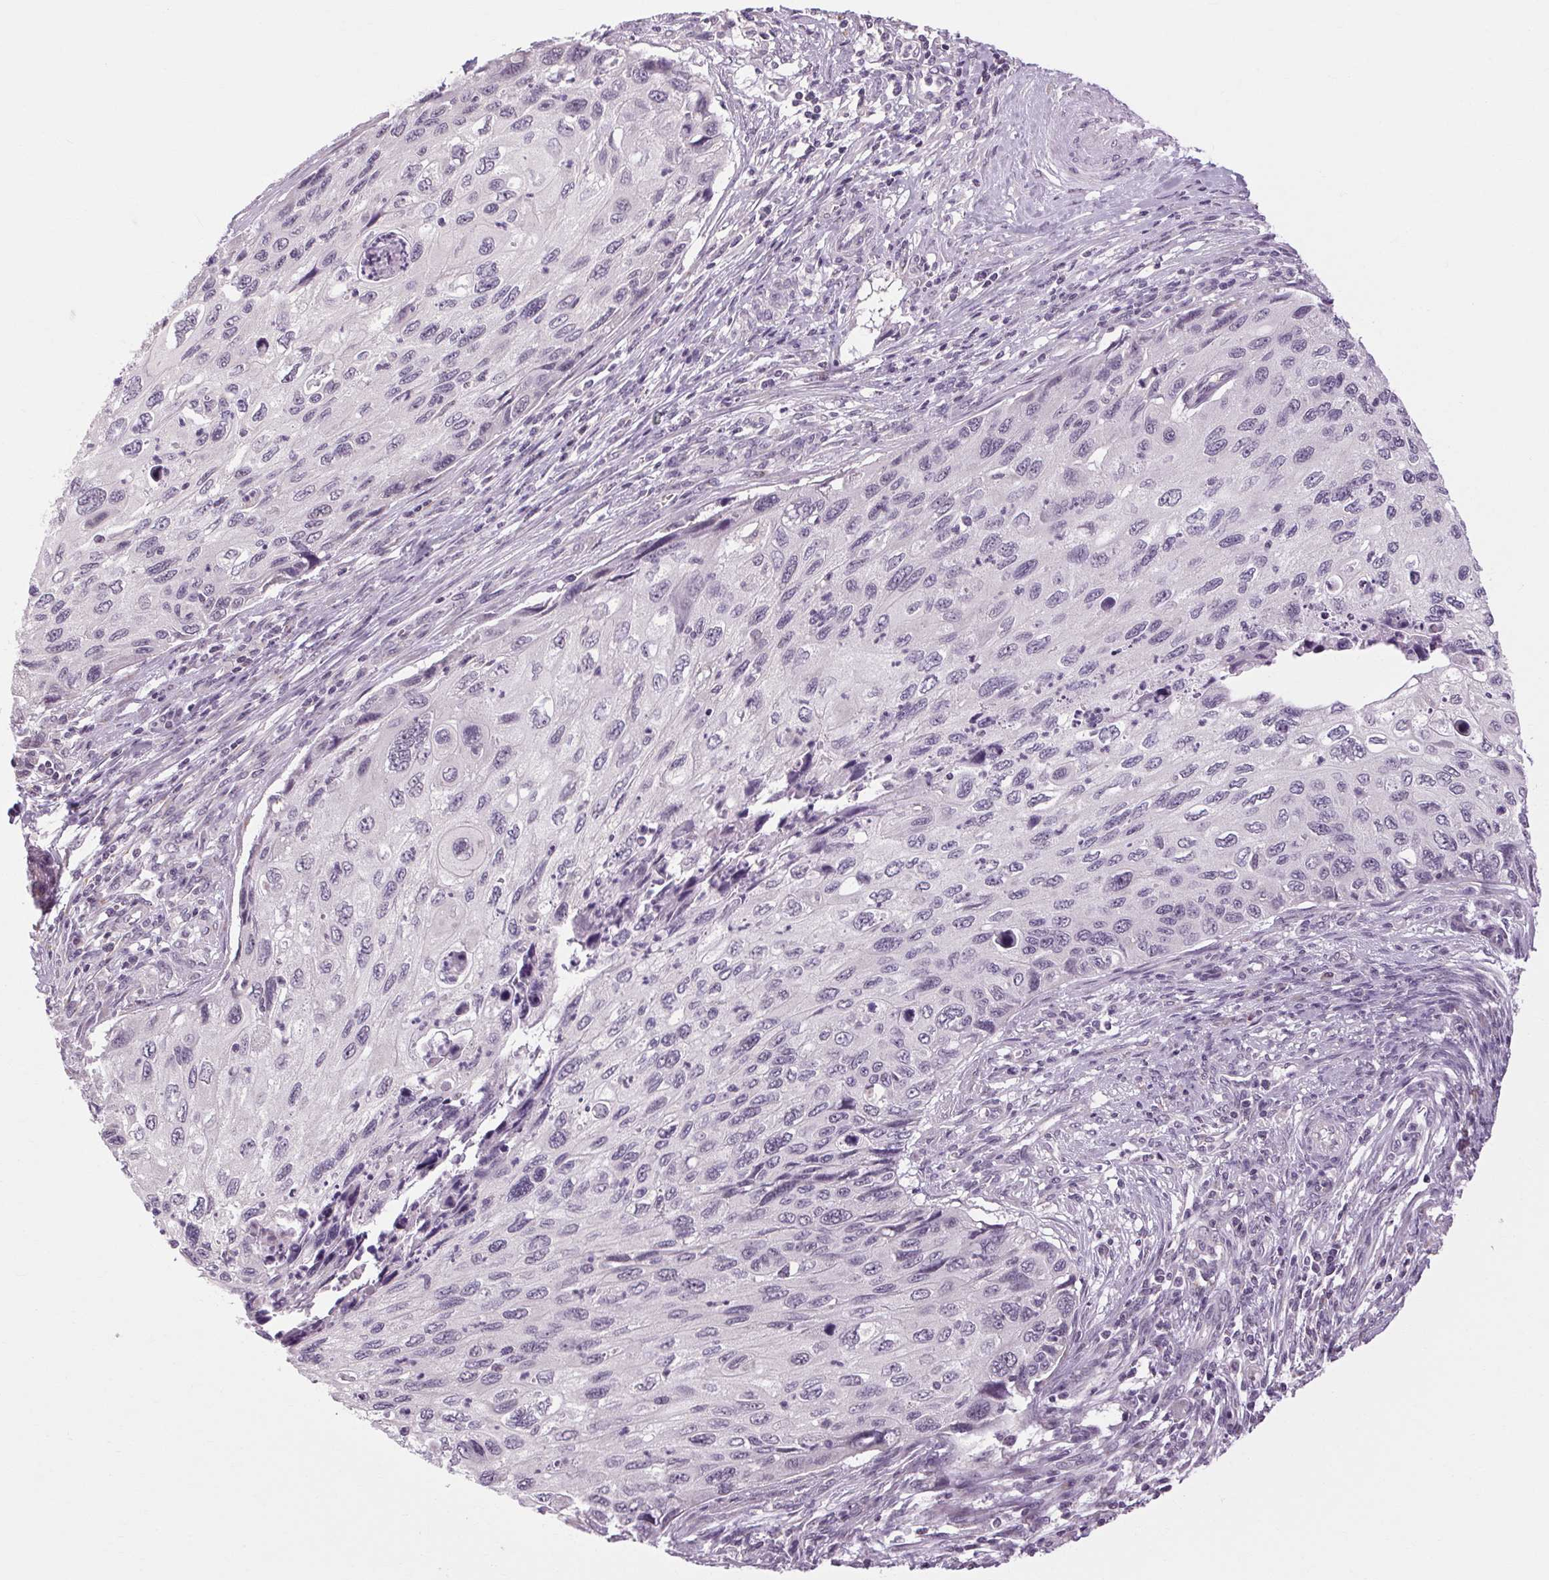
{"staining": {"intensity": "negative", "quantity": "none", "location": "none"}, "tissue": "cervical cancer", "cell_type": "Tumor cells", "image_type": "cancer", "snomed": [{"axis": "morphology", "description": "Squamous cell carcinoma, NOS"}, {"axis": "topography", "description": "Cervix"}], "caption": "Tumor cells are negative for protein expression in human cervical squamous cell carcinoma.", "gene": "KLHL40", "patient": {"sex": "female", "age": 70}}